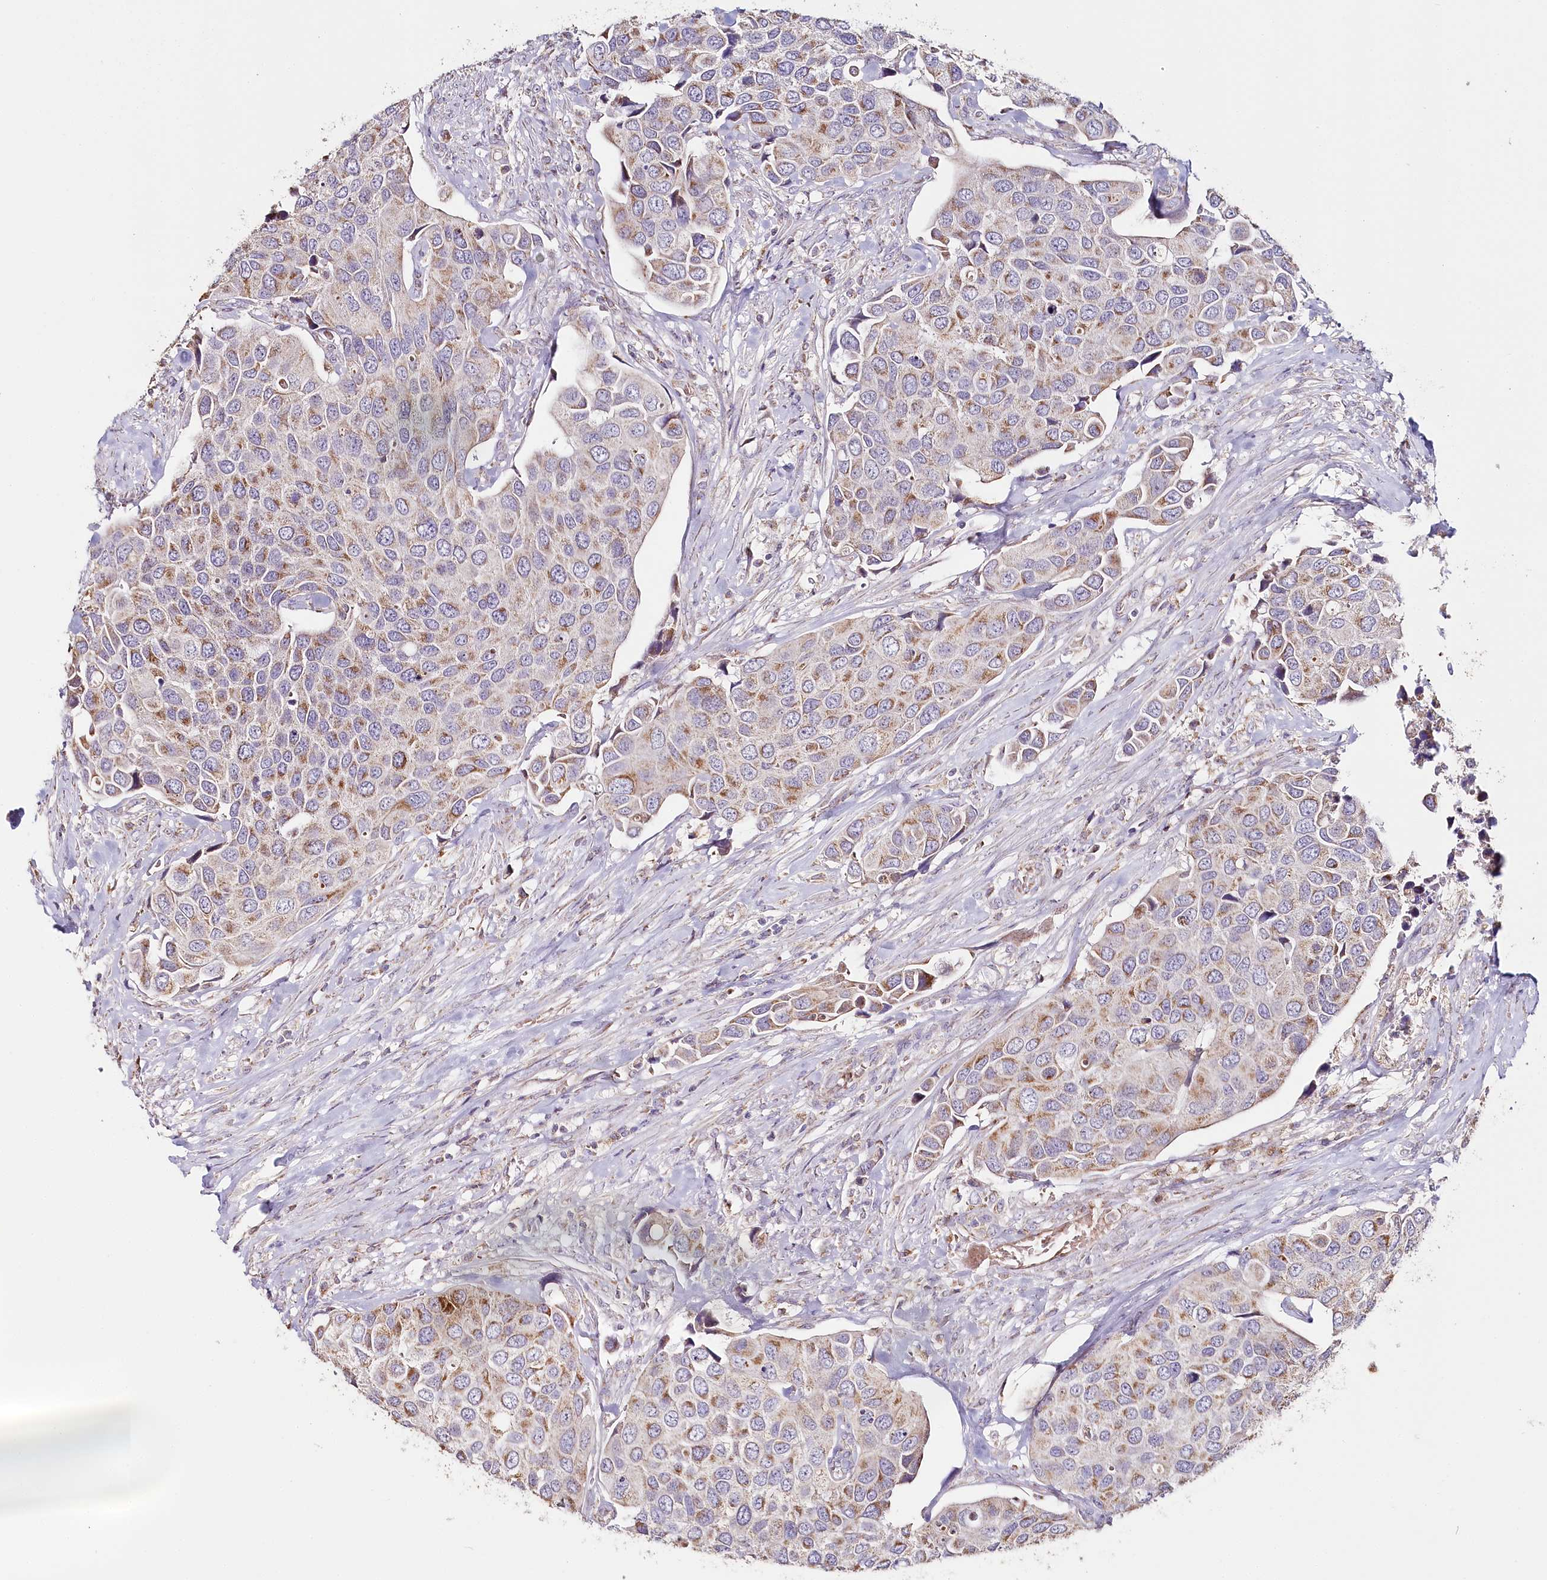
{"staining": {"intensity": "moderate", "quantity": "25%-75%", "location": "cytoplasmic/membranous"}, "tissue": "urothelial cancer", "cell_type": "Tumor cells", "image_type": "cancer", "snomed": [{"axis": "morphology", "description": "Urothelial carcinoma, High grade"}, {"axis": "topography", "description": "Urinary bladder"}], "caption": "This histopathology image shows IHC staining of human high-grade urothelial carcinoma, with medium moderate cytoplasmic/membranous staining in about 25%-75% of tumor cells.", "gene": "MMP25", "patient": {"sex": "male", "age": 74}}